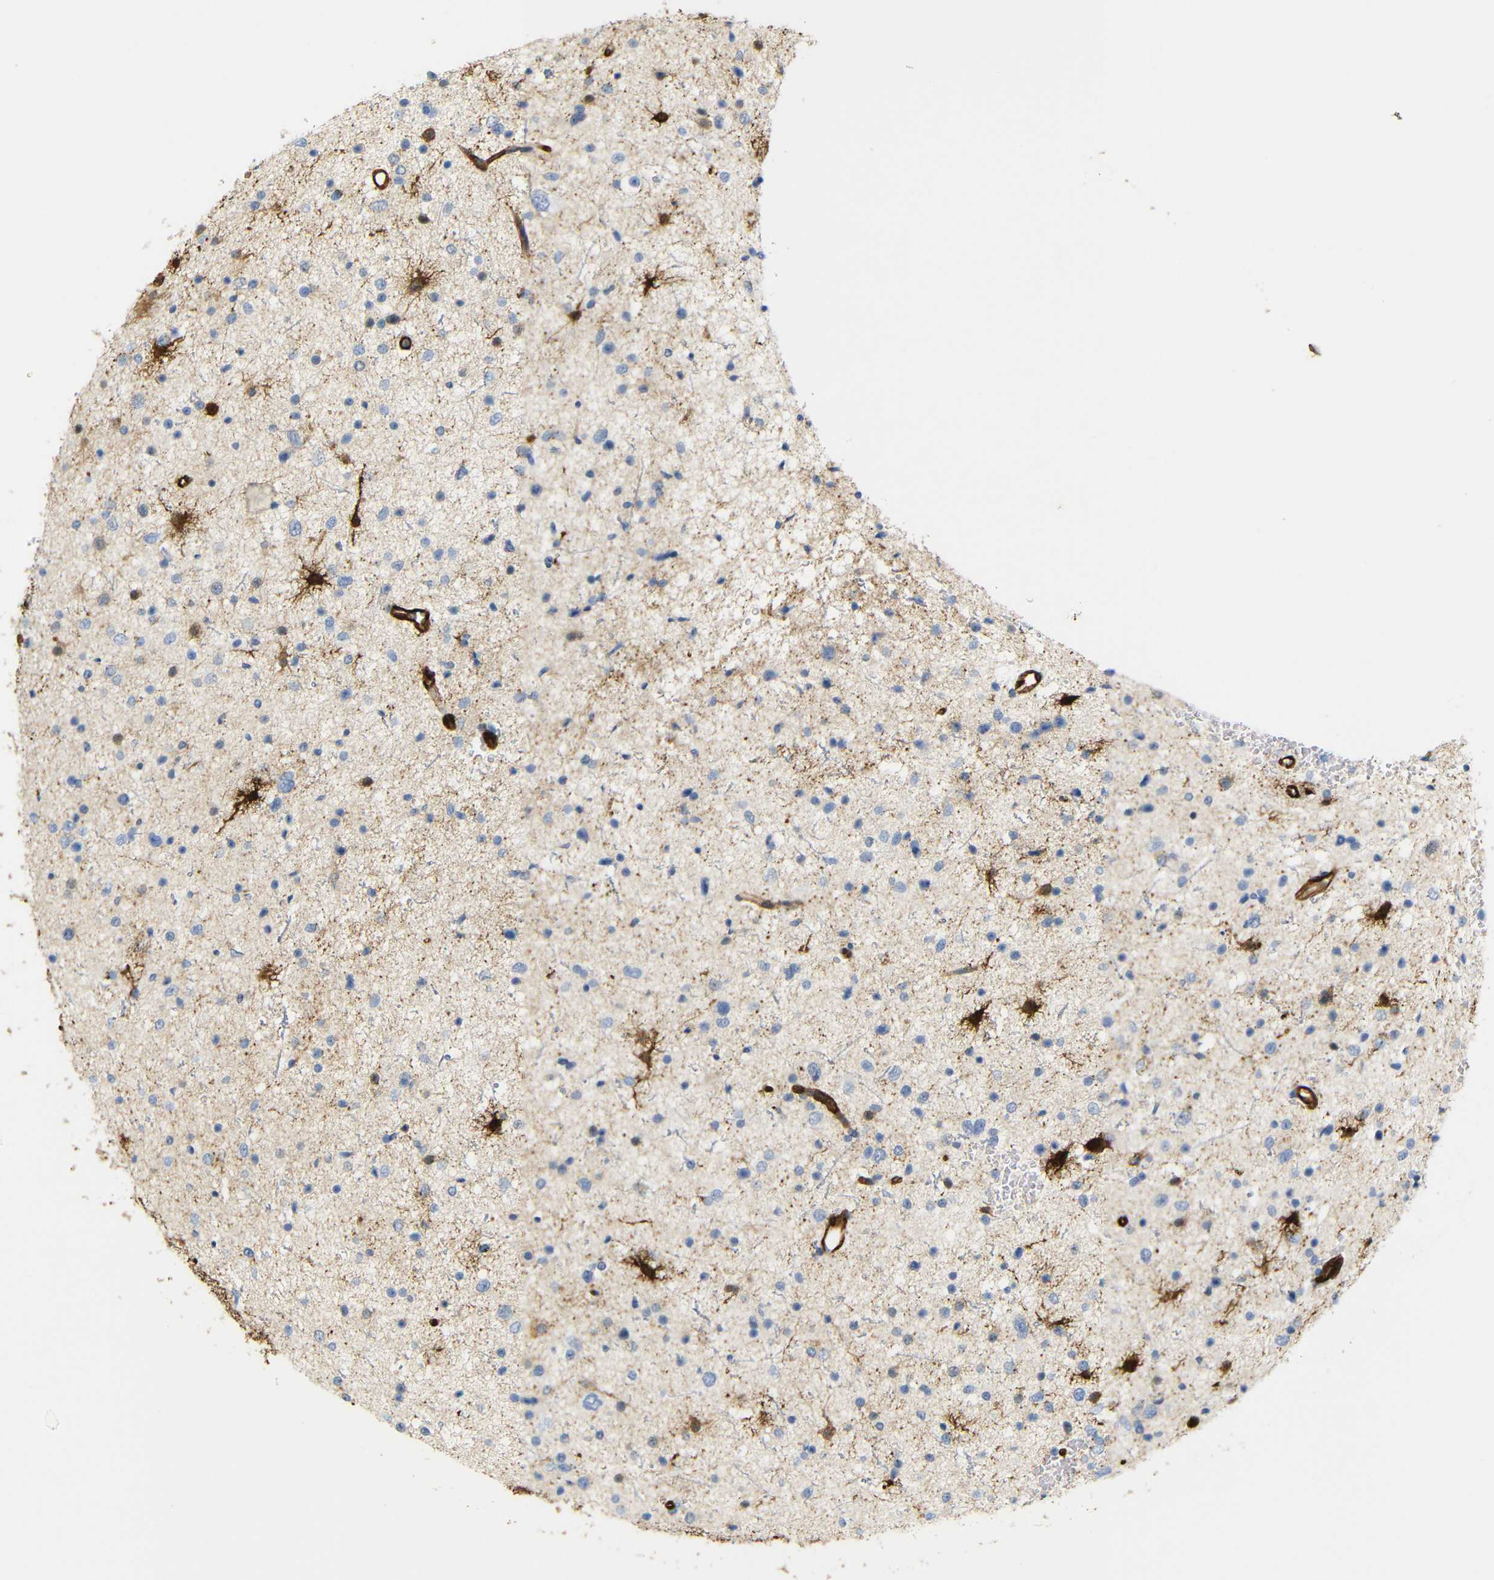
{"staining": {"intensity": "negative", "quantity": "none", "location": "none"}, "tissue": "glioma", "cell_type": "Tumor cells", "image_type": "cancer", "snomed": [{"axis": "morphology", "description": "Glioma, malignant, Low grade"}, {"axis": "topography", "description": "Brain"}], "caption": "A photomicrograph of malignant glioma (low-grade) stained for a protein shows no brown staining in tumor cells.", "gene": "MT1A", "patient": {"sex": "female", "age": 37}}